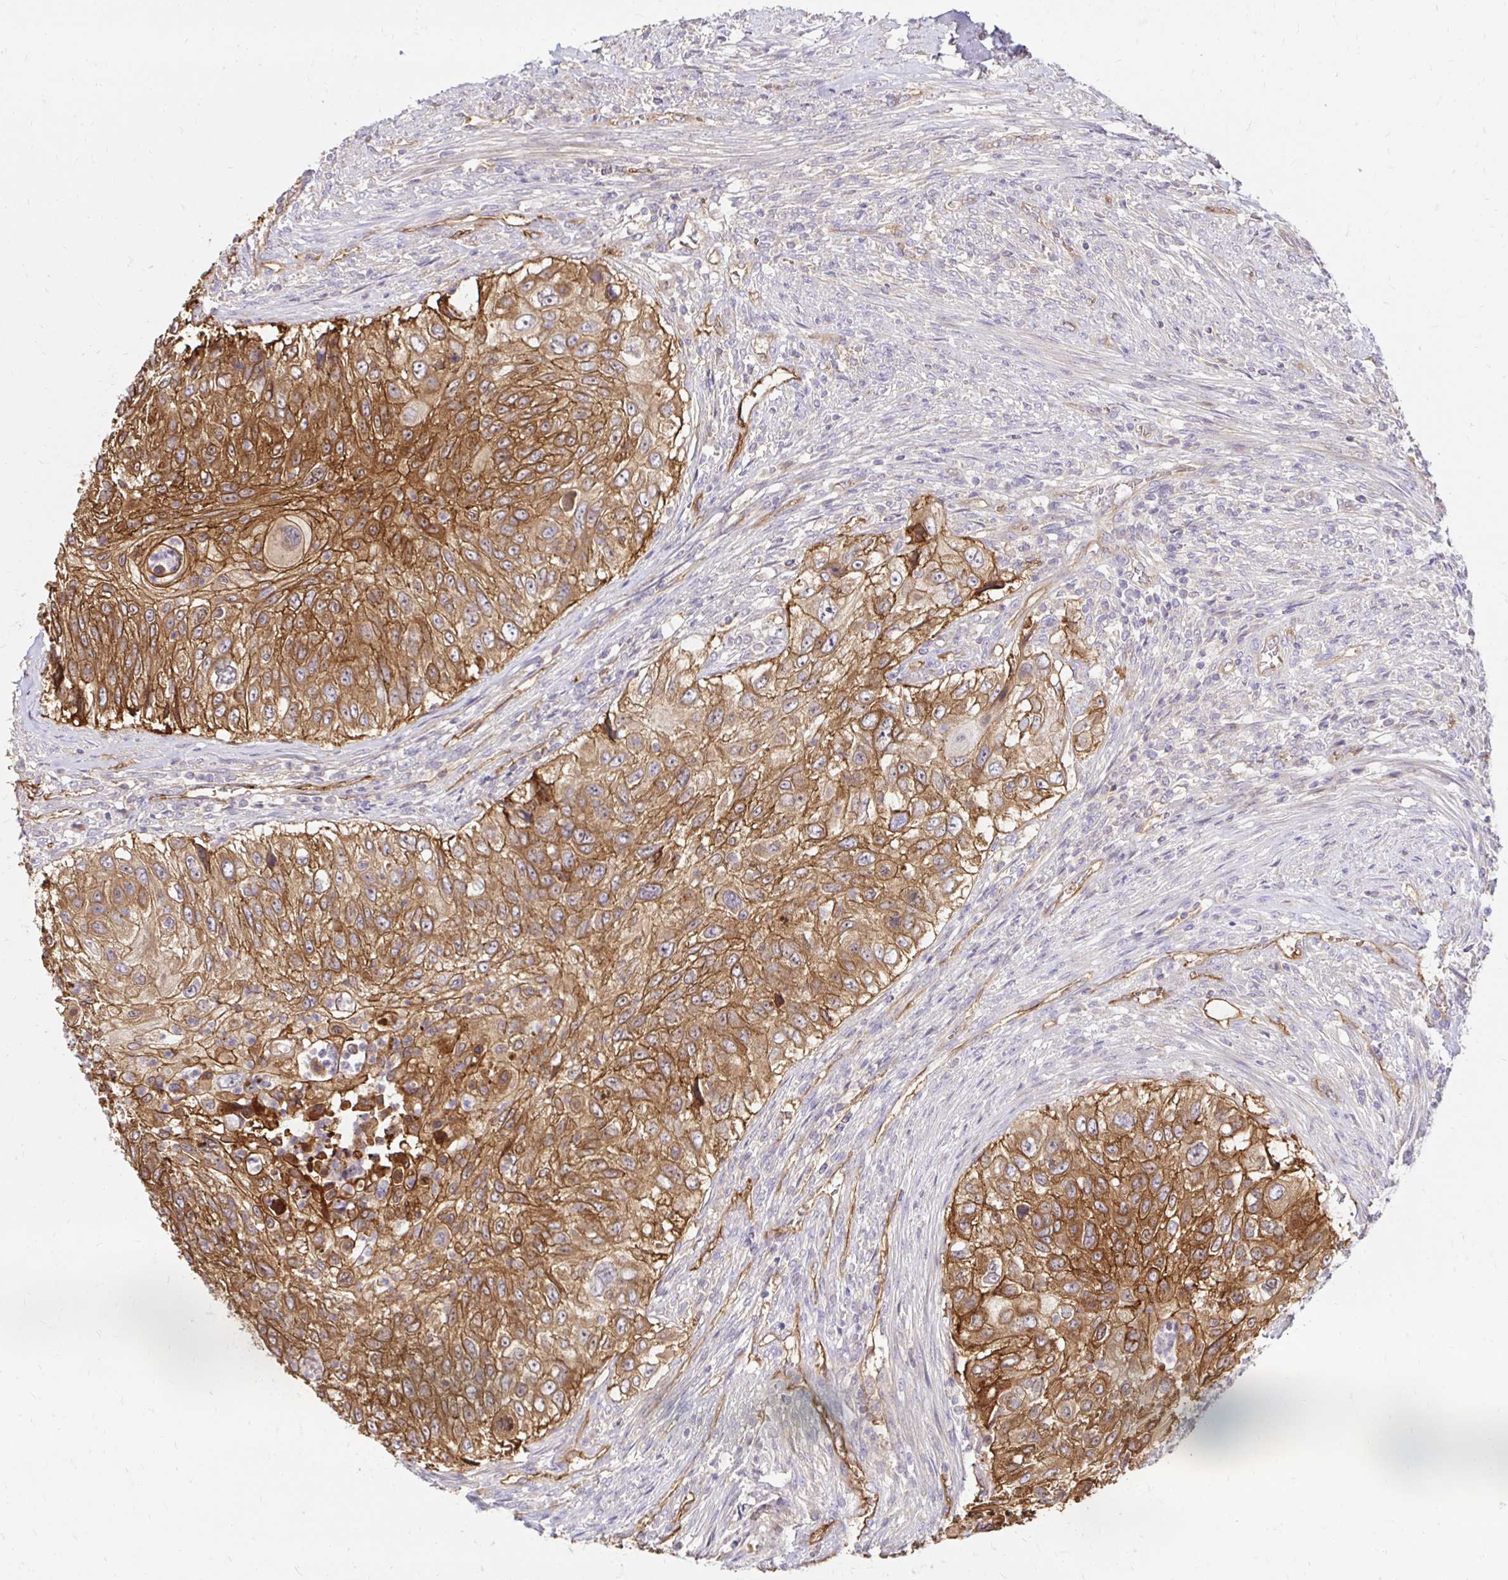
{"staining": {"intensity": "moderate", "quantity": ">75%", "location": "cytoplasmic/membranous"}, "tissue": "urothelial cancer", "cell_type": "Tumor cells", "image_type": "cancer", "snomed": [{"axis": "morphology", "description": "Urothelial carcinoma, High grade"}, {"axis": "topography", "description": "Urinary bladder"}], "caption": "Immunohistochemical staining of urothelial cancer exhibits medium levels of moderate cytoplasmic/membranous staining in about >75% of tumor cells.", "gene": "ITGA2", "patient": {"sex": "female", "age": 60}}